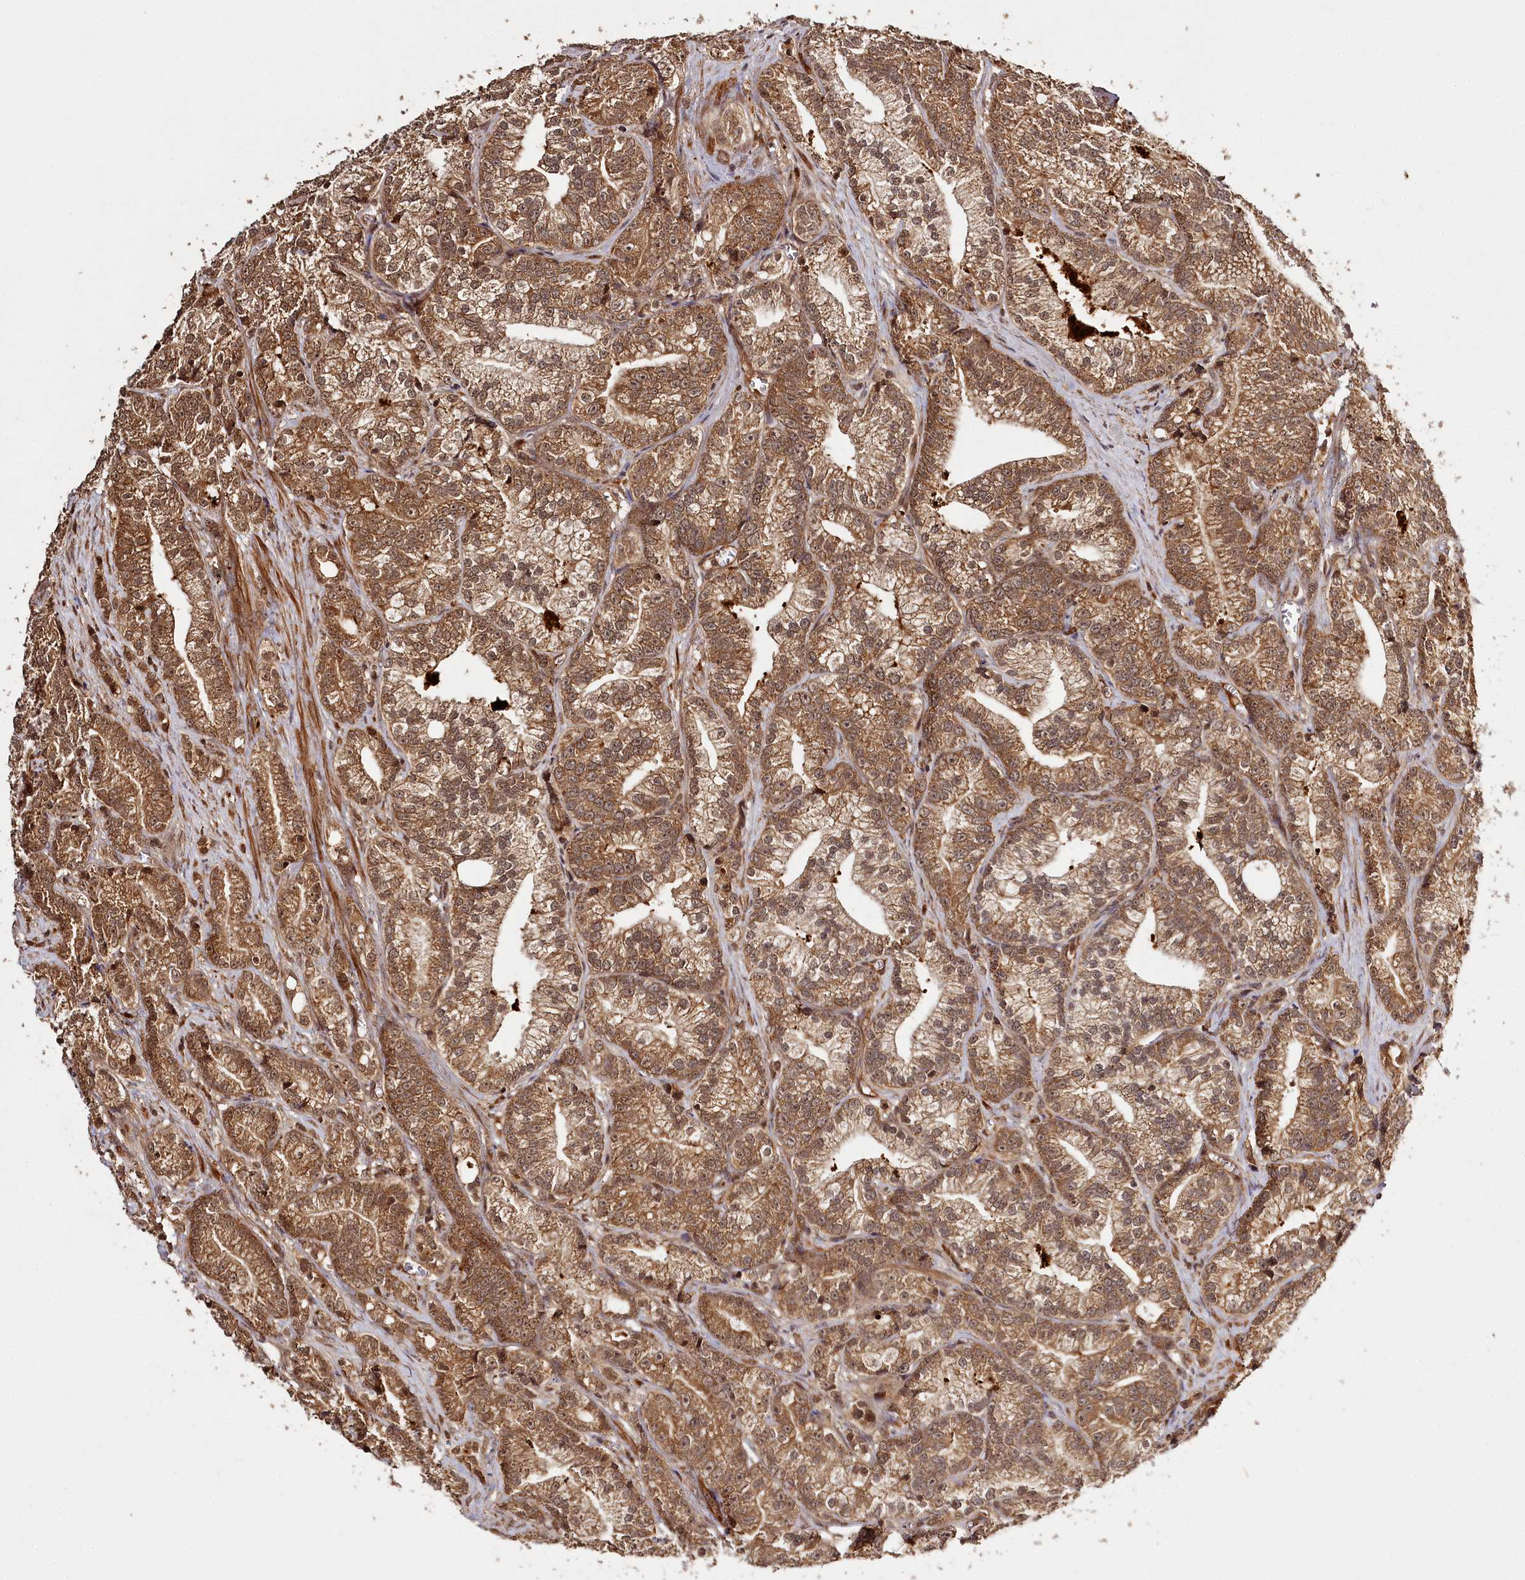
{"staining": {"intensity": "moderate", "quantity": ">75%", "location": "cytoplasmic/membranous,nuclear"}, "tissue": "prostate cancer", "cell_type": "Tumor cells", "image_type": "cancer", "snomed": [{"axis": "morphology", "description": "Adenocarcinoma, Low grade"}, {"axis": "topography", "description": "Prostate"}], "caption": "A high-resolution micrograph shows IHC staining of prostate low-grade adenocarcinoma, which reveals moderate cytoplasmic/membranous and nuclear staining in about >75% of tumor cells.", "gene": "ULK2", "patient": {"sex": "male", "age": 89}}